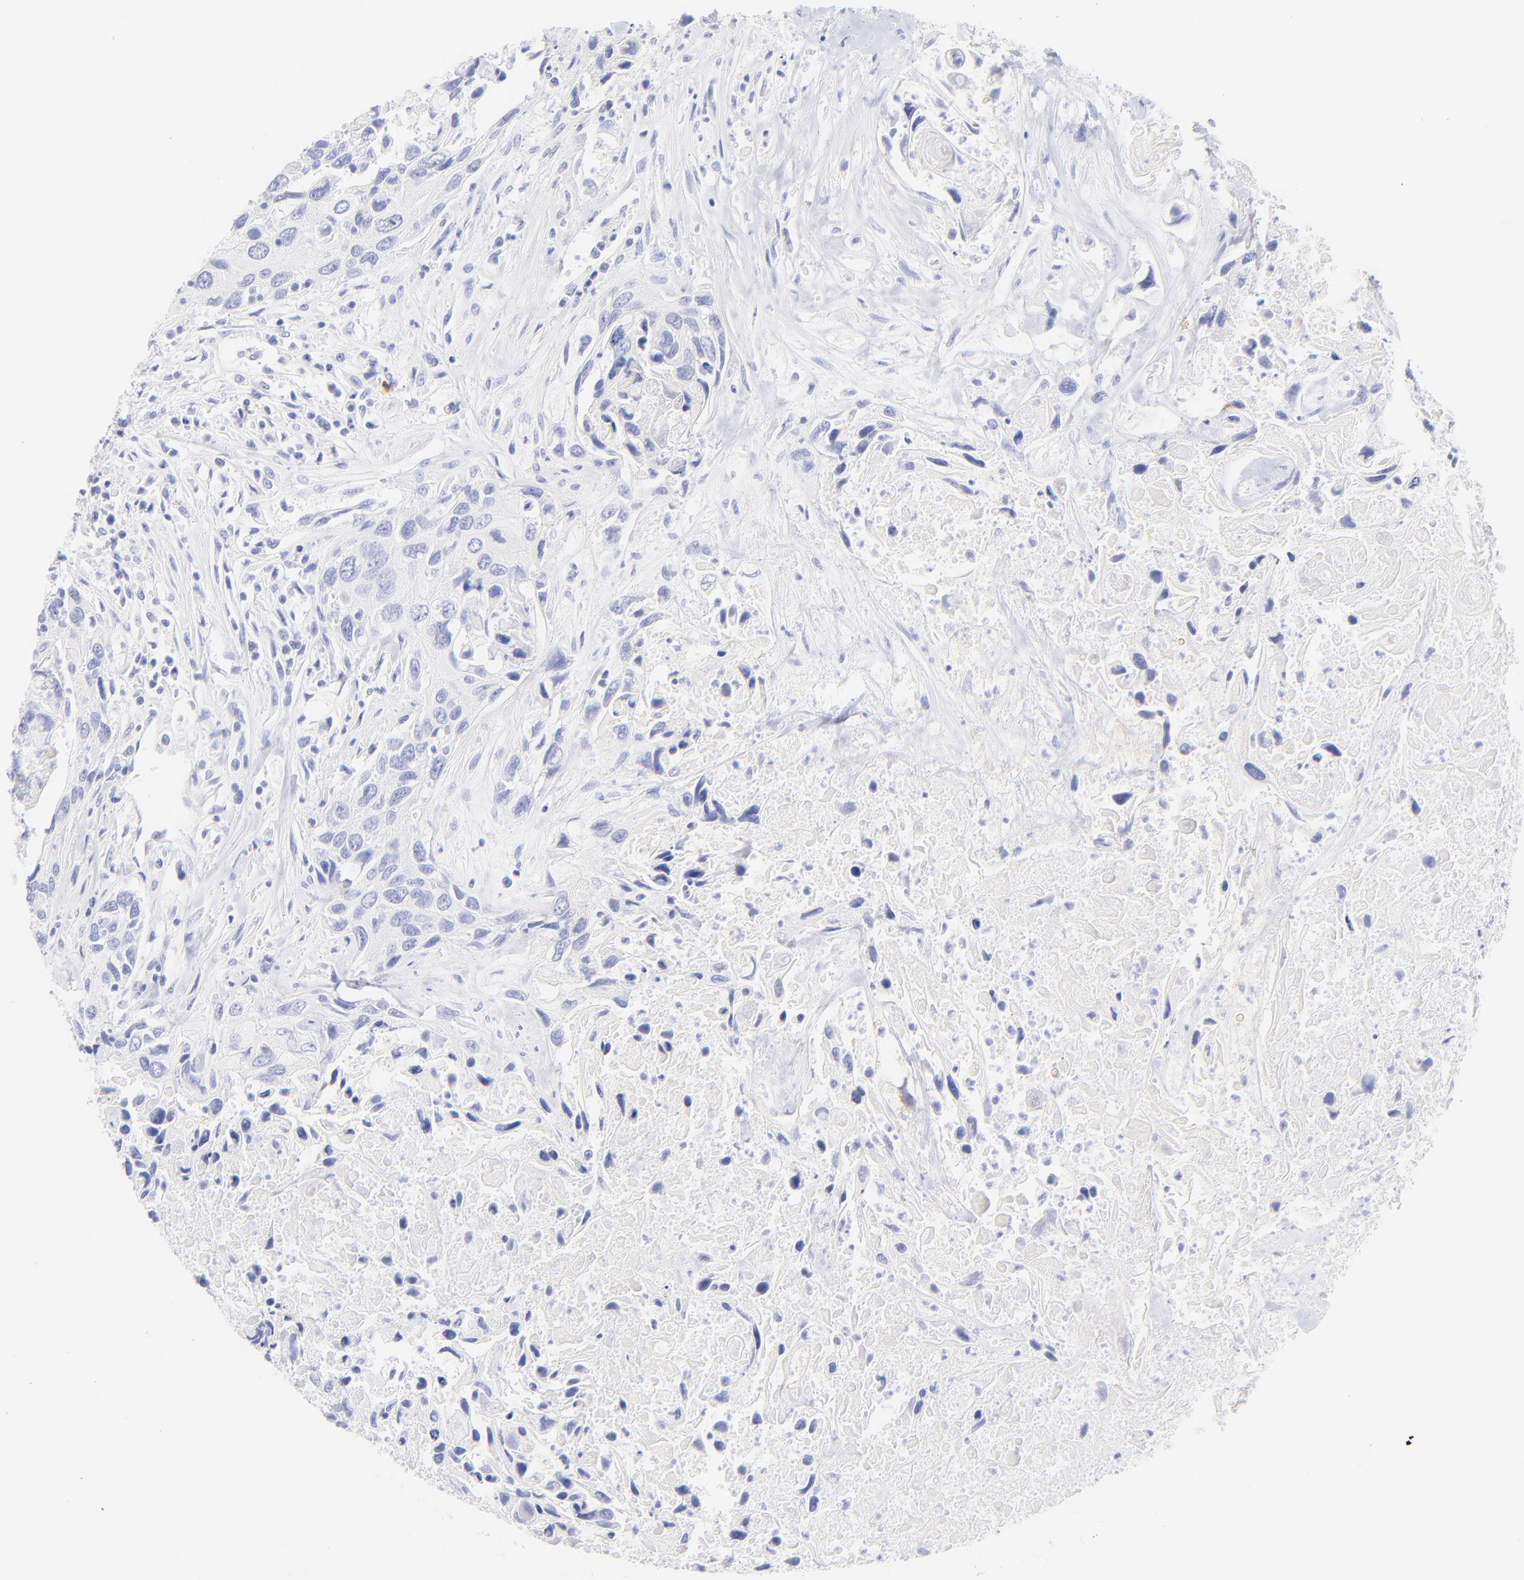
{"staining": {"intensity": "negative", "quantity": "none", "location": "none"}, "tissue": "urothelial cancer", "cell_type": "Tumor cells", "image_type": "cancer", "snomed": [{"axis": "morphology", "description": "Urothelial carcinoma, High grade"}, {"axis": "topography", "description": "Urinary bladder"}], "caption": "Micrograph shows no significant protein staining in tumor cells of high-grade urothelial carcinoma.", "gene": "FRMPD3", "patient": {"sex": "male", "age": 71}}